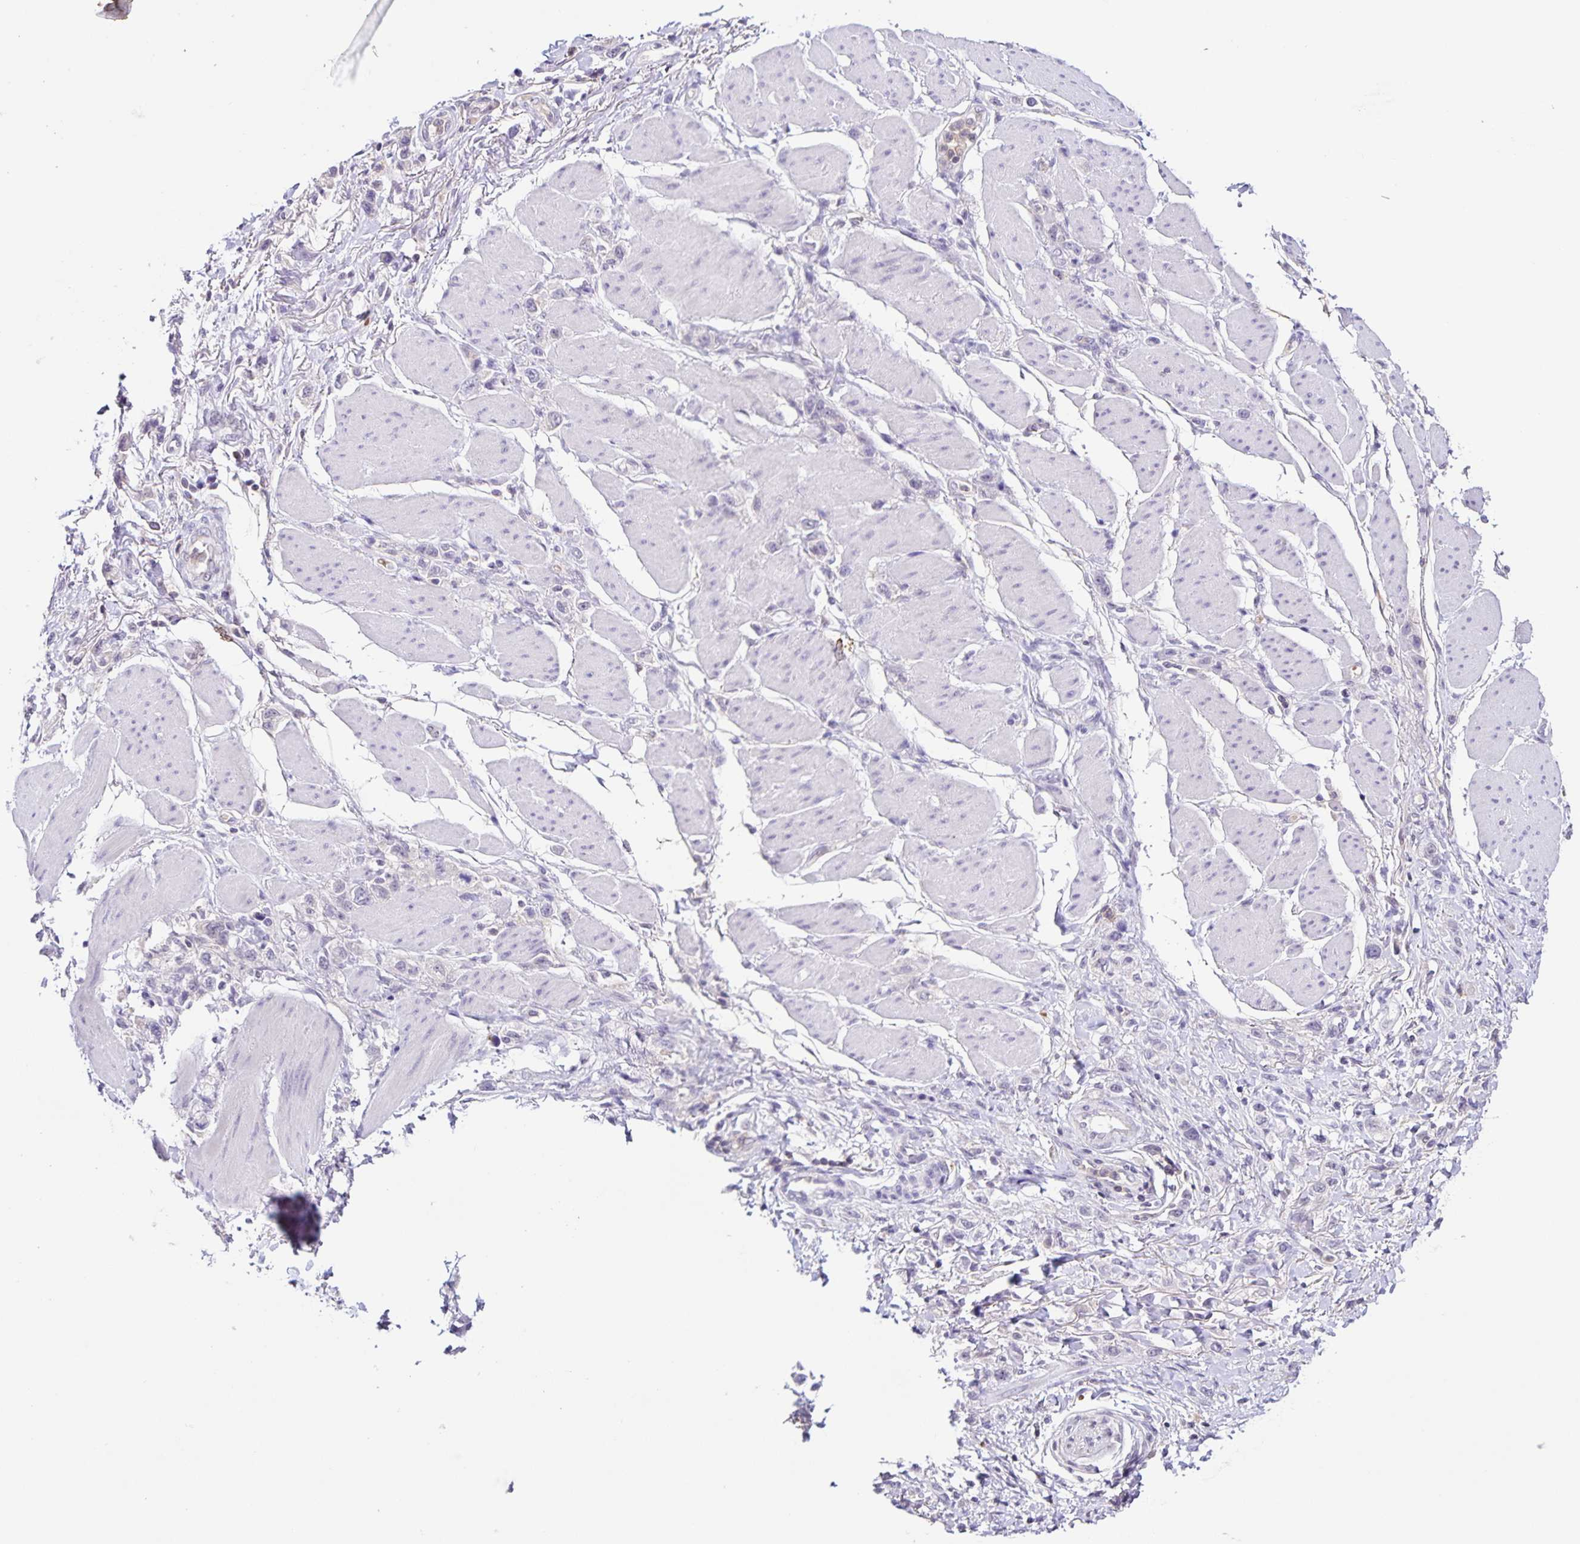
{"staining": {"intensity": "negative", "quantity": "none", "location": "none"}, "tissue": "stomach cancer", "cell_type": "Tumor cells", "image_type": "cancer", "snomed": [{"axis": "morphology", "description": "Adenocarcinoma, NOS"}, {"axis": "topography", "description": "Stomach"}], "caption": "Tumor cells show no significant staining in adenocarcinoma (stomach).", "gene": "STPG4", "patient": {"sex": "female", "age": 65}}